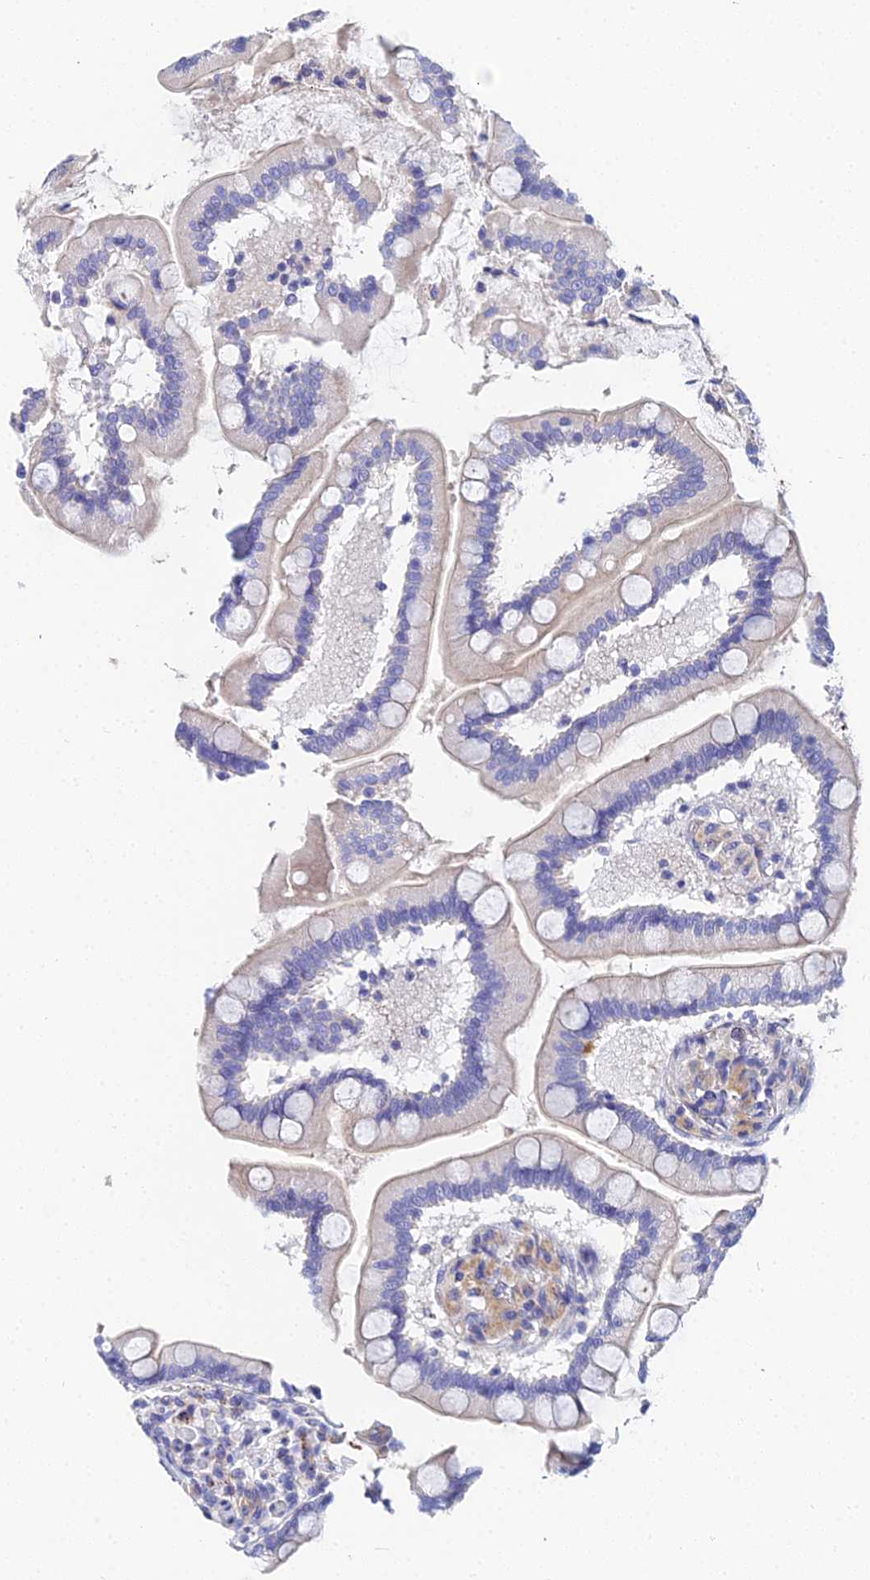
{"staining": {"intensity": "moderate", "quantity": "<25%", "location": "cytoplasmic/membranous"}, "tissue": "small intestine", "cell_type": "Glandular cells", "image_type": "normal", "snomed": [{"axis": "morphology", "description": "Normal tissue, NOS"}, {"axis": "topography", "description": "Small intestine"}], "caption": "IHC staining of normal small intestine, which reveals low levels of moderate cytoplasmic/membranous expression in about <25% of glandular cells indicating moderate cytoplasmic/membranous protein staining. The staining was performed using DAB (brown) for protein detection and nuclei were counterstained in hematoxylin (blue).", "gene": "APOBEC3H", "patient": {"sex": "female", "age": 64}}